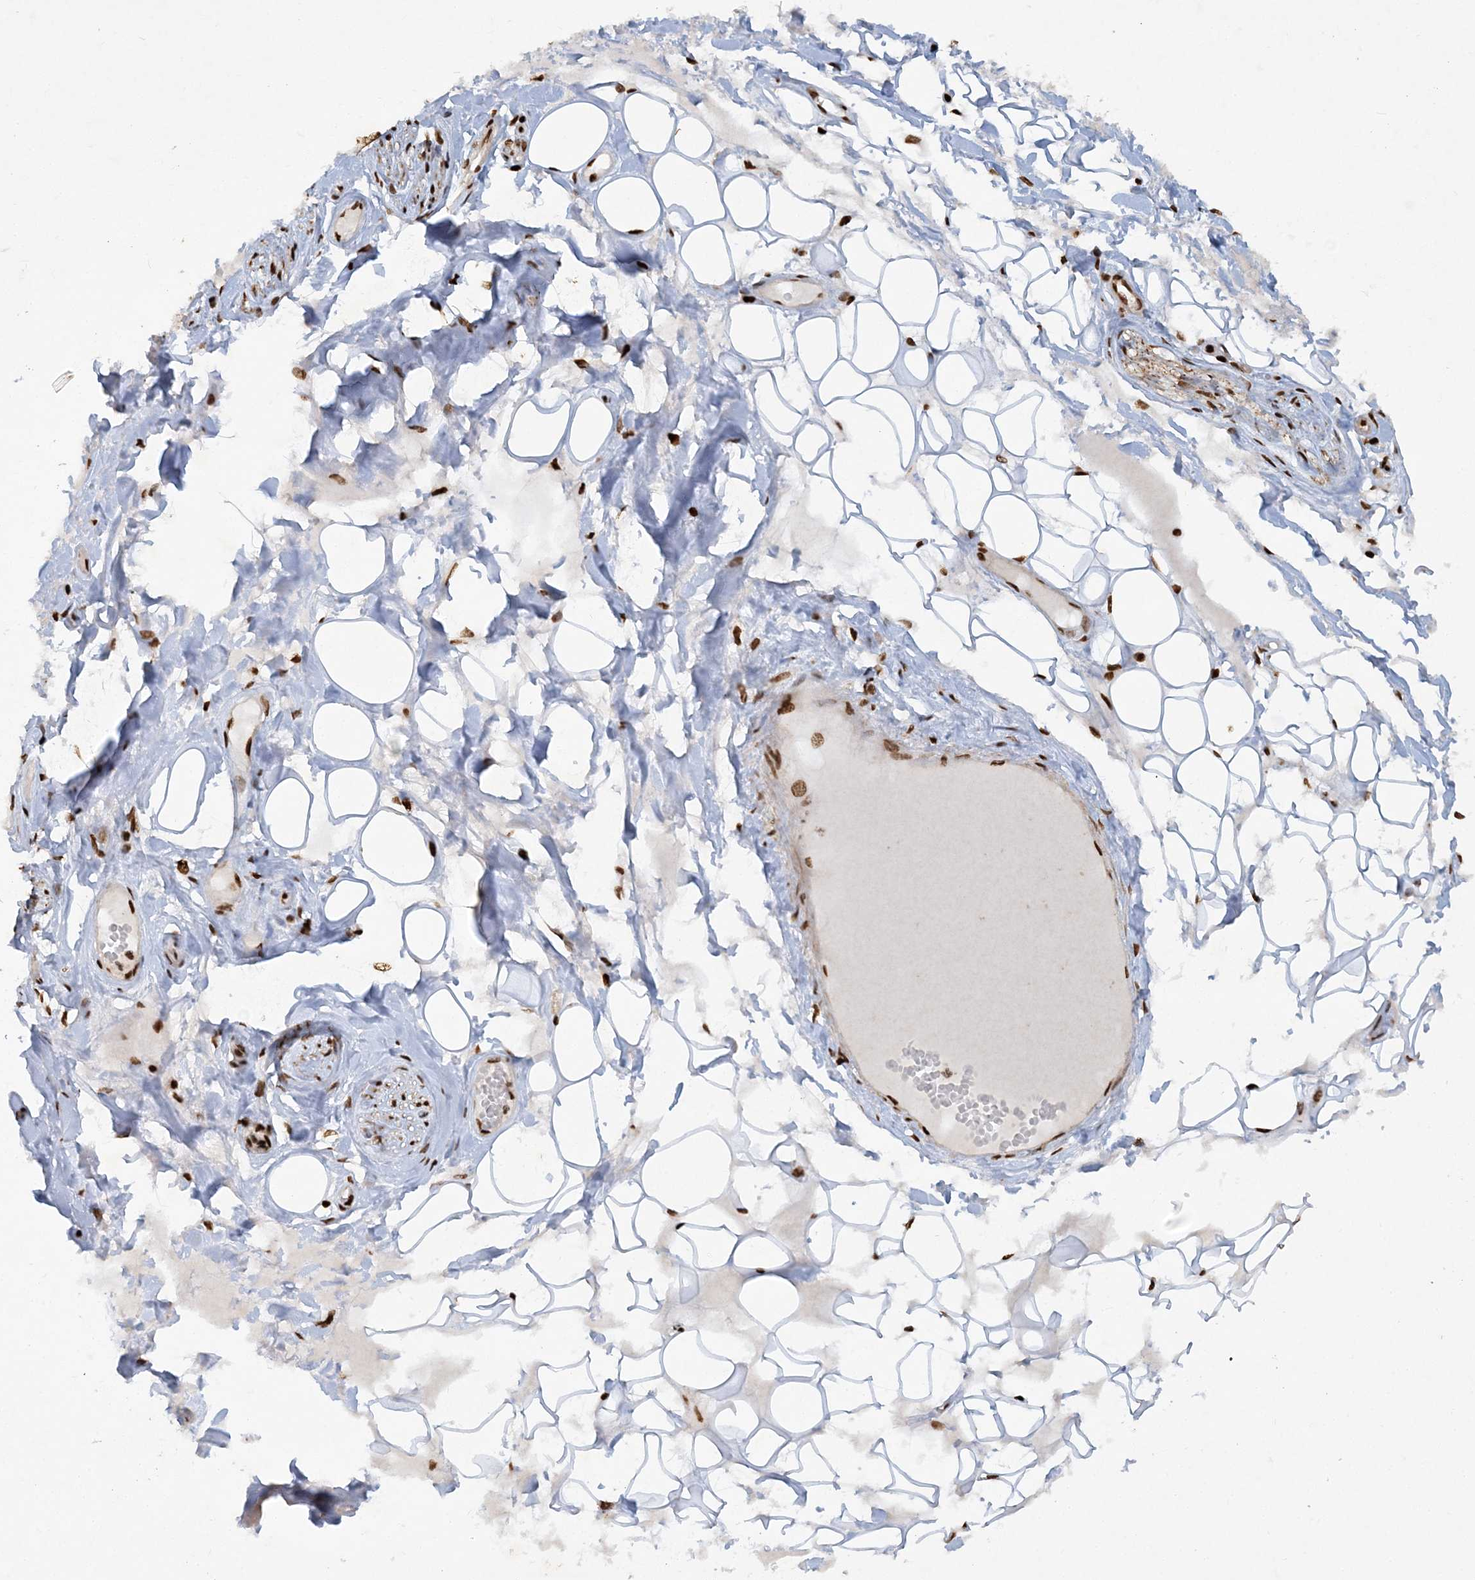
{"staining": {"intensity": "strong", "quantity": ">75%", "location": "nuclear"}, "tissue": "adipose tissue", "cell_type": "Adipocytes", "image_type": "normal", "snomed": [{"axis": "morphology", "description": "Normal tissue, NOS"}, {"axis": "morphology", "description": "Inflammation, NOS"}, {"axis": "topography", "description": "Salivary gland"}, {"axis": "topography", "description": "Peripheral nerve tissue"}], "caption": "Immunohistochemical staining of unremarkable human adipose tissue reveals strong nuclear protein positivity in about >75% of adipocytes.", "gene": "DELE1", "patient": {"sex": "female", "age": 75}}